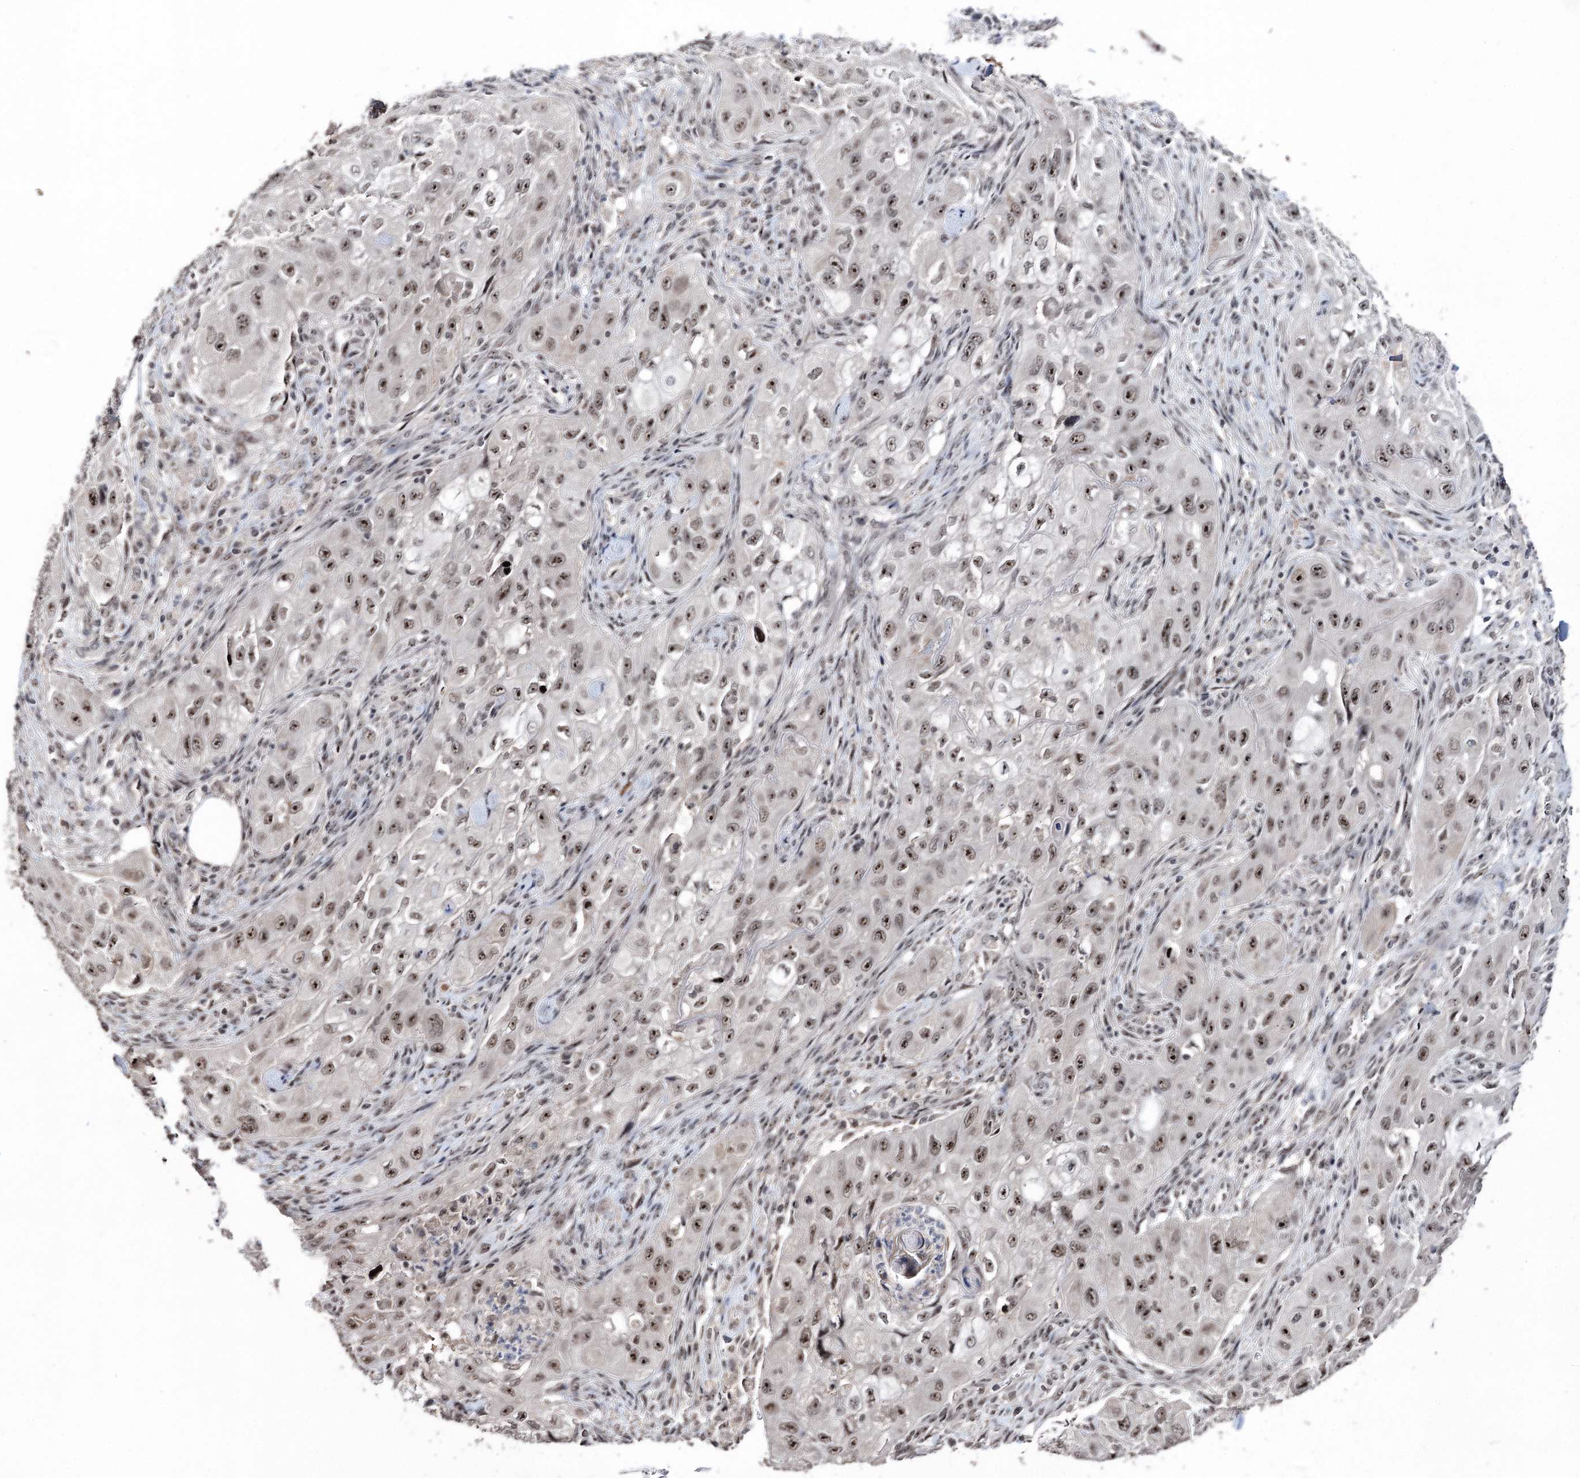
{"staining": {"intensity": "moderate", "quantity": ">75%", "location": "nuclear"}, "tissue": "skin cancer", "cell_type": "Tumor cells", "image_type": "cancer", "snomed": [{"axis": "morphology", "description": "Squamous cell carcinoma, NOS"}, {"axis": "topography", "description": "Skin"}, {"axis": "topography", "description": "Subcutis"}], "caption": "This image reveals immunohistochemistry staining of human skin cancer (squamous cell carcinoma), with medium moderate nuclear positivity in about >75% of tumor cells.", "gene": "VGLL4", "patient": {"sex": "male", "age": 73}}